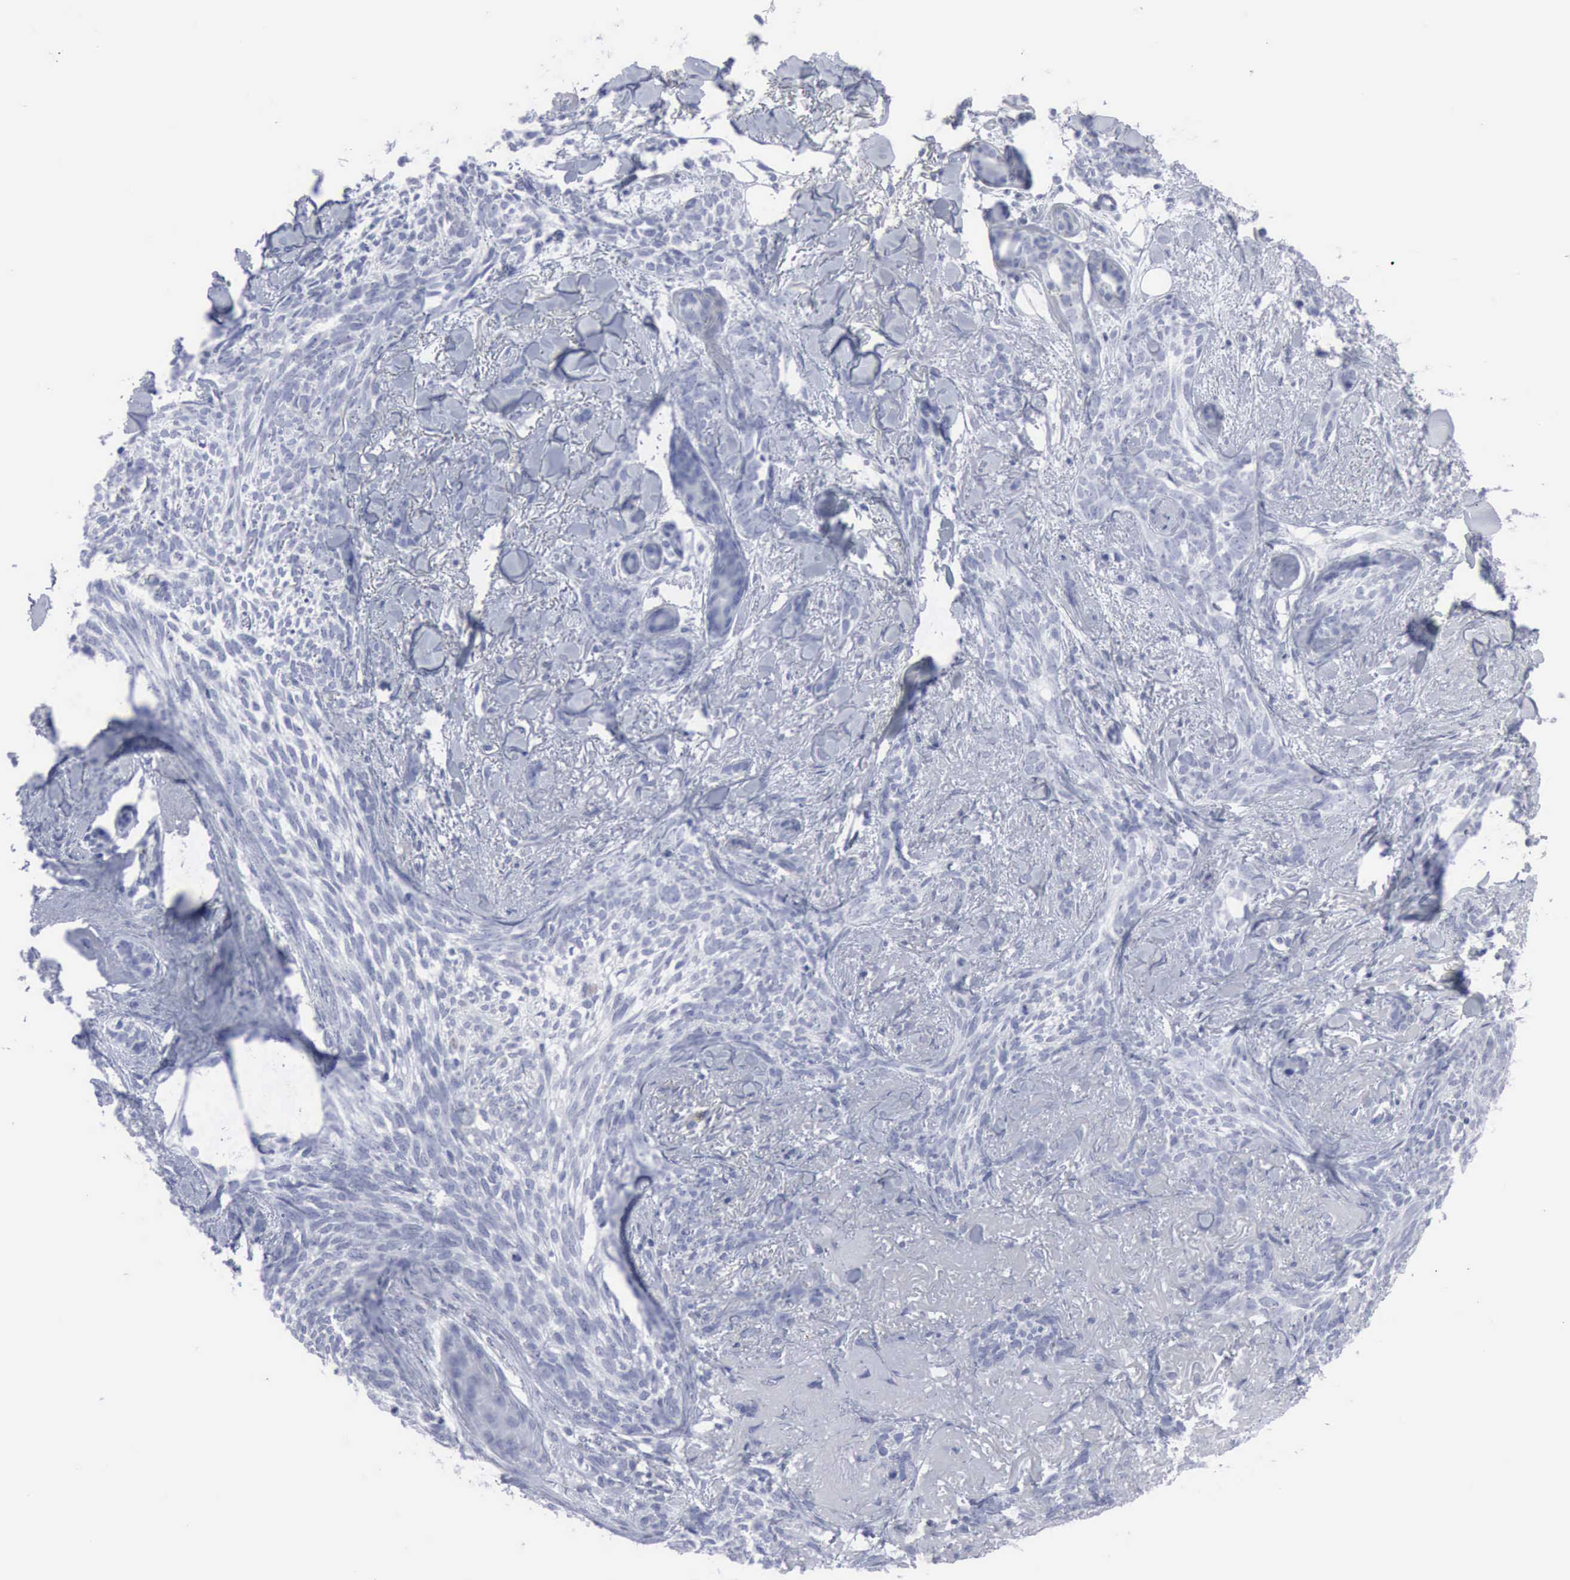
{"staining": {"intensity": "negative", "quantity": "none", "location": "none"}, "tissue": "skin cancer", "cell_type": "Tumor cells", "image_type": "cancer", "snomed": [{"axis": "morphology", "description": "Basal cell carcinoma"}, {"axis": "topography", "description": "Skin"}], "caption": "Immunohistochemistry (IHC) of human skin basal cell carcinoma exhibits no expression in tumor cells.", "gene": "VCAM1", "patient": {"sex": "female", "age": 81}}